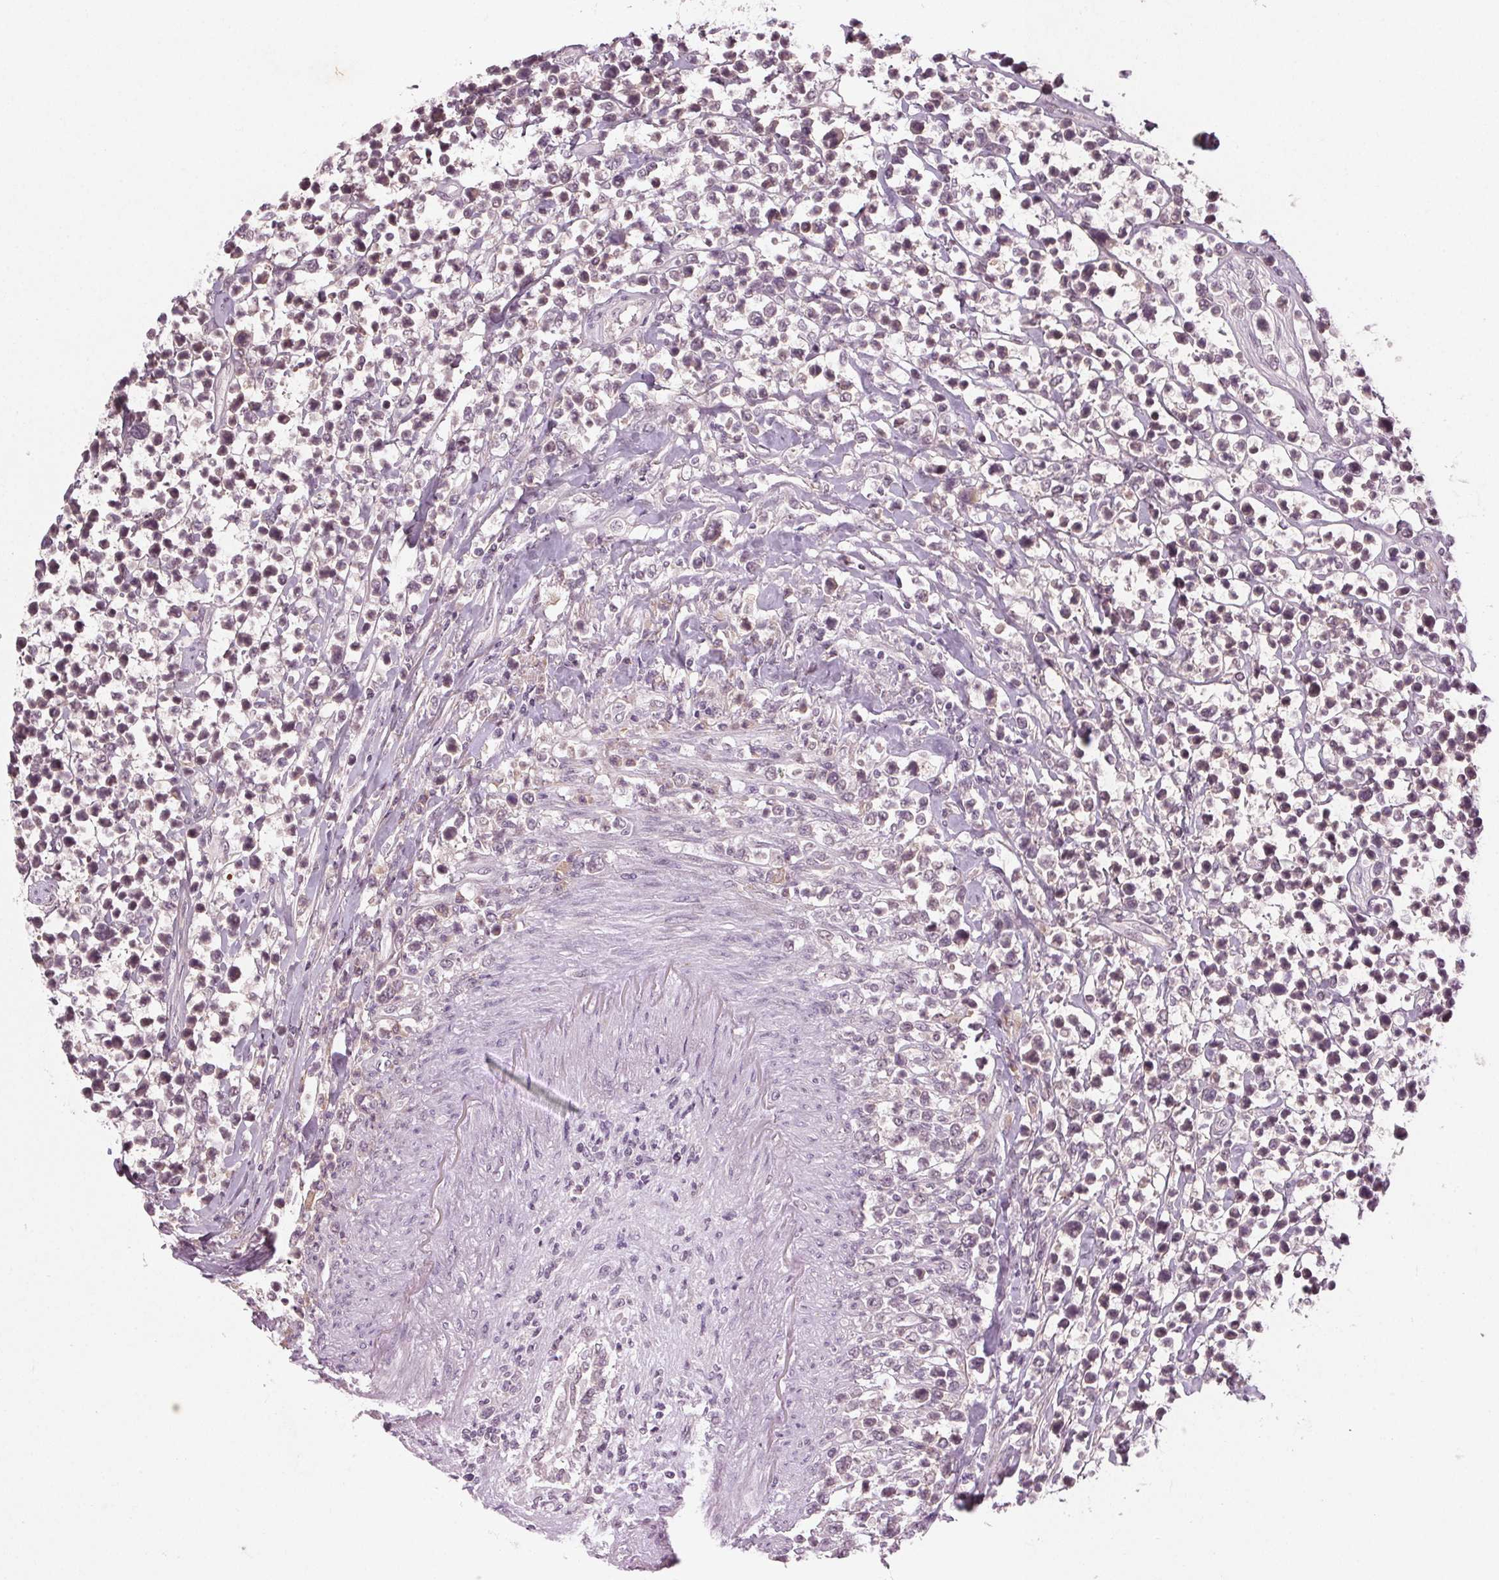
{"staining": {"intensity": "negative", "quantity": "none", "location": "none"}, "tissue": "lymphoma", "cell_type": "Tumor cells", "image_type": "cancer", "snomed": [{"axis": "morphology", "description": "Malignant lymphoma, non-Hodgkin's type, High grade"}, {"axis": "topography", "description": "Soft tissue"}], "caption": "An immunohistochemistry (IHC) photomicrograph of high-grade malignant lymphoma, non-Hodgkin's type is shown. There is no staining in tumor cells of high-grade malignant lymphoma, non-Hodgkin's type.", "gene": "TUB", "patient": {"sex": "female", "age": 56}}